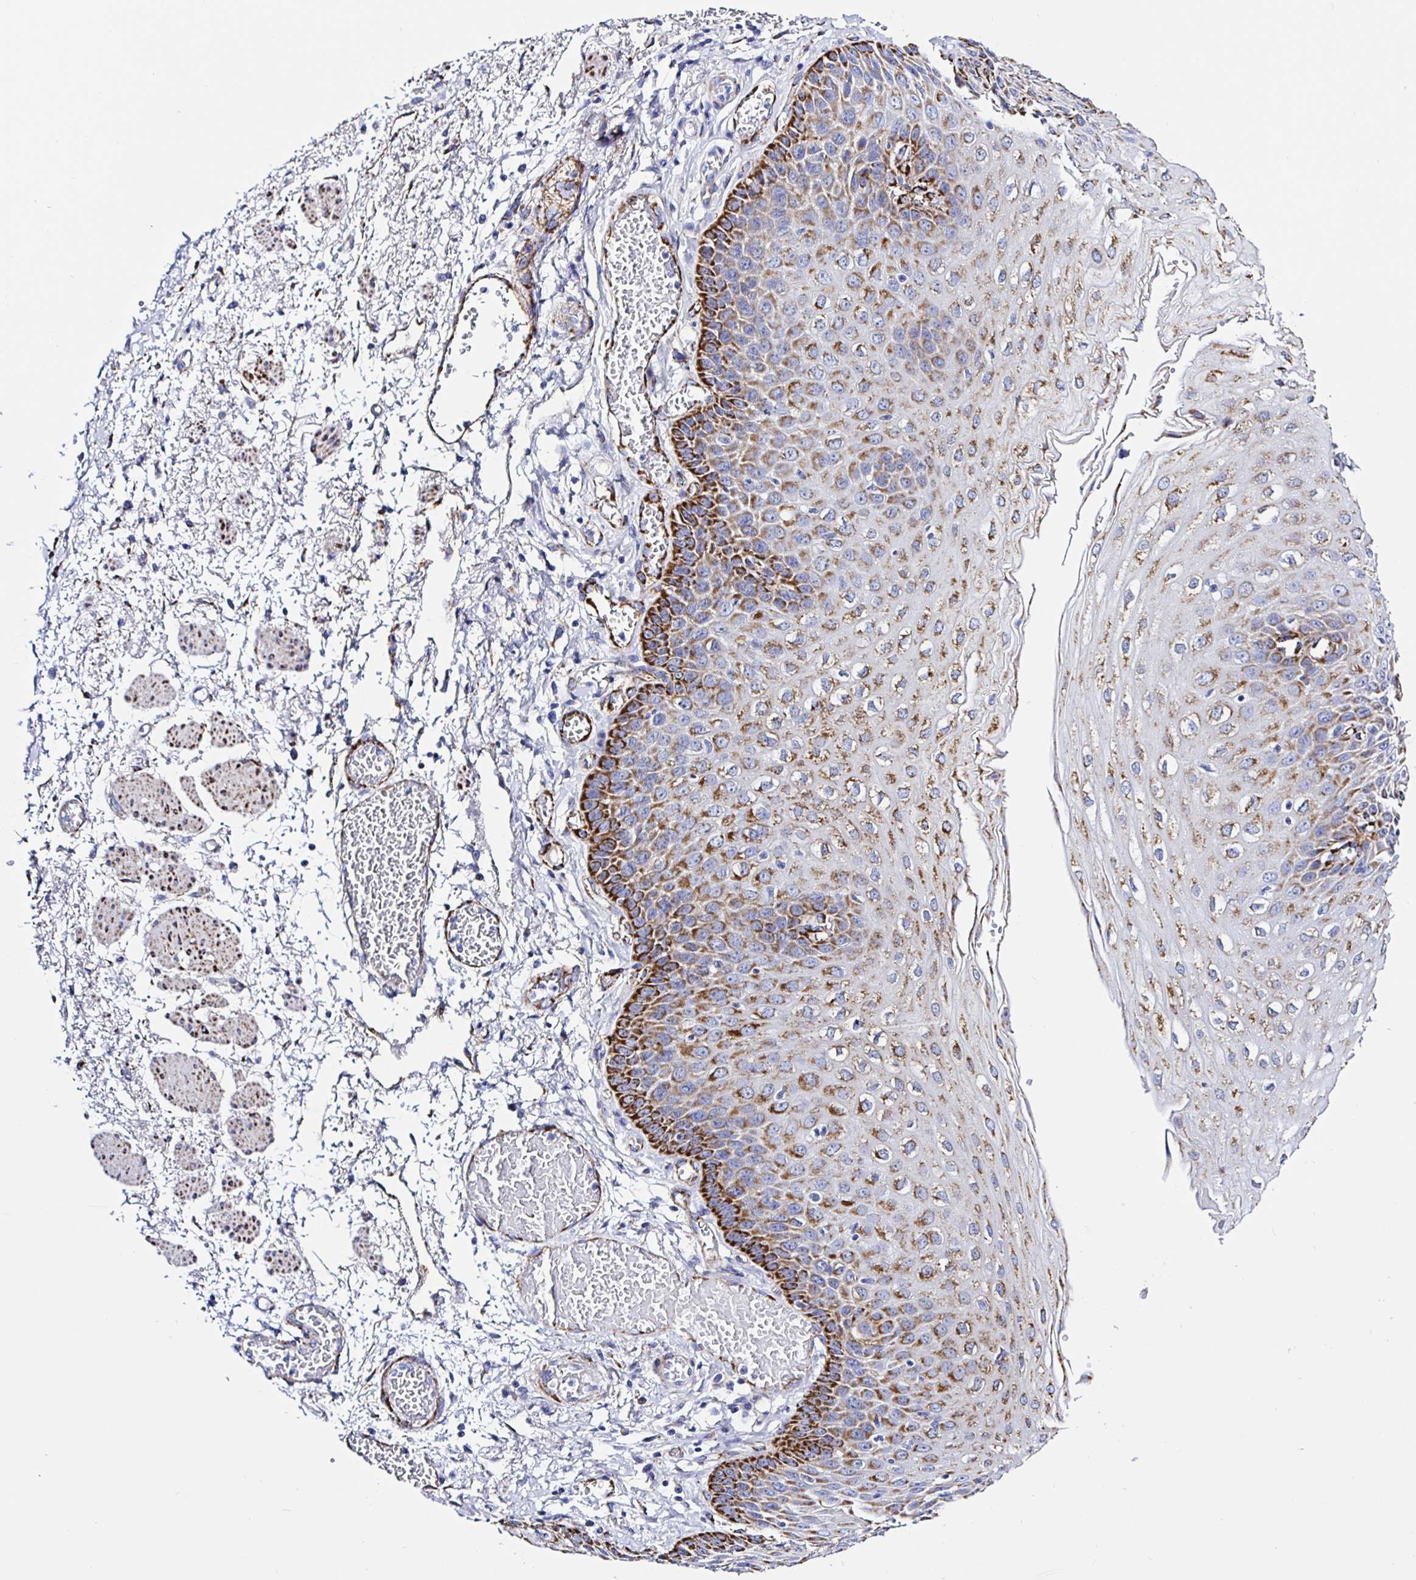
{"staining": {"intensity": "strong", "quantity": "25%-75%", "location": "cytoplasmic/membranous"}, "tissue": "esophagus", "cell_type": "Squamous epithelial cells", "image_type": "normal", "snomed": [{"axis": "morphology", "description": "Normal tissue, NOS"}, {"axis": "morphology", "description": "Adenocarcinoma, NOS"}, {"axis": "topography", "description": "Esophagus"}], "caption": "Protein positivity by immunohistochemistry demonstrates strong cytoplasmic/membranous positivity in approximately 25%-75% of squamous epithelial cells in normal esophagus.", "gene": "MAOA", "patient": {"sex": "male", "age": 81}}